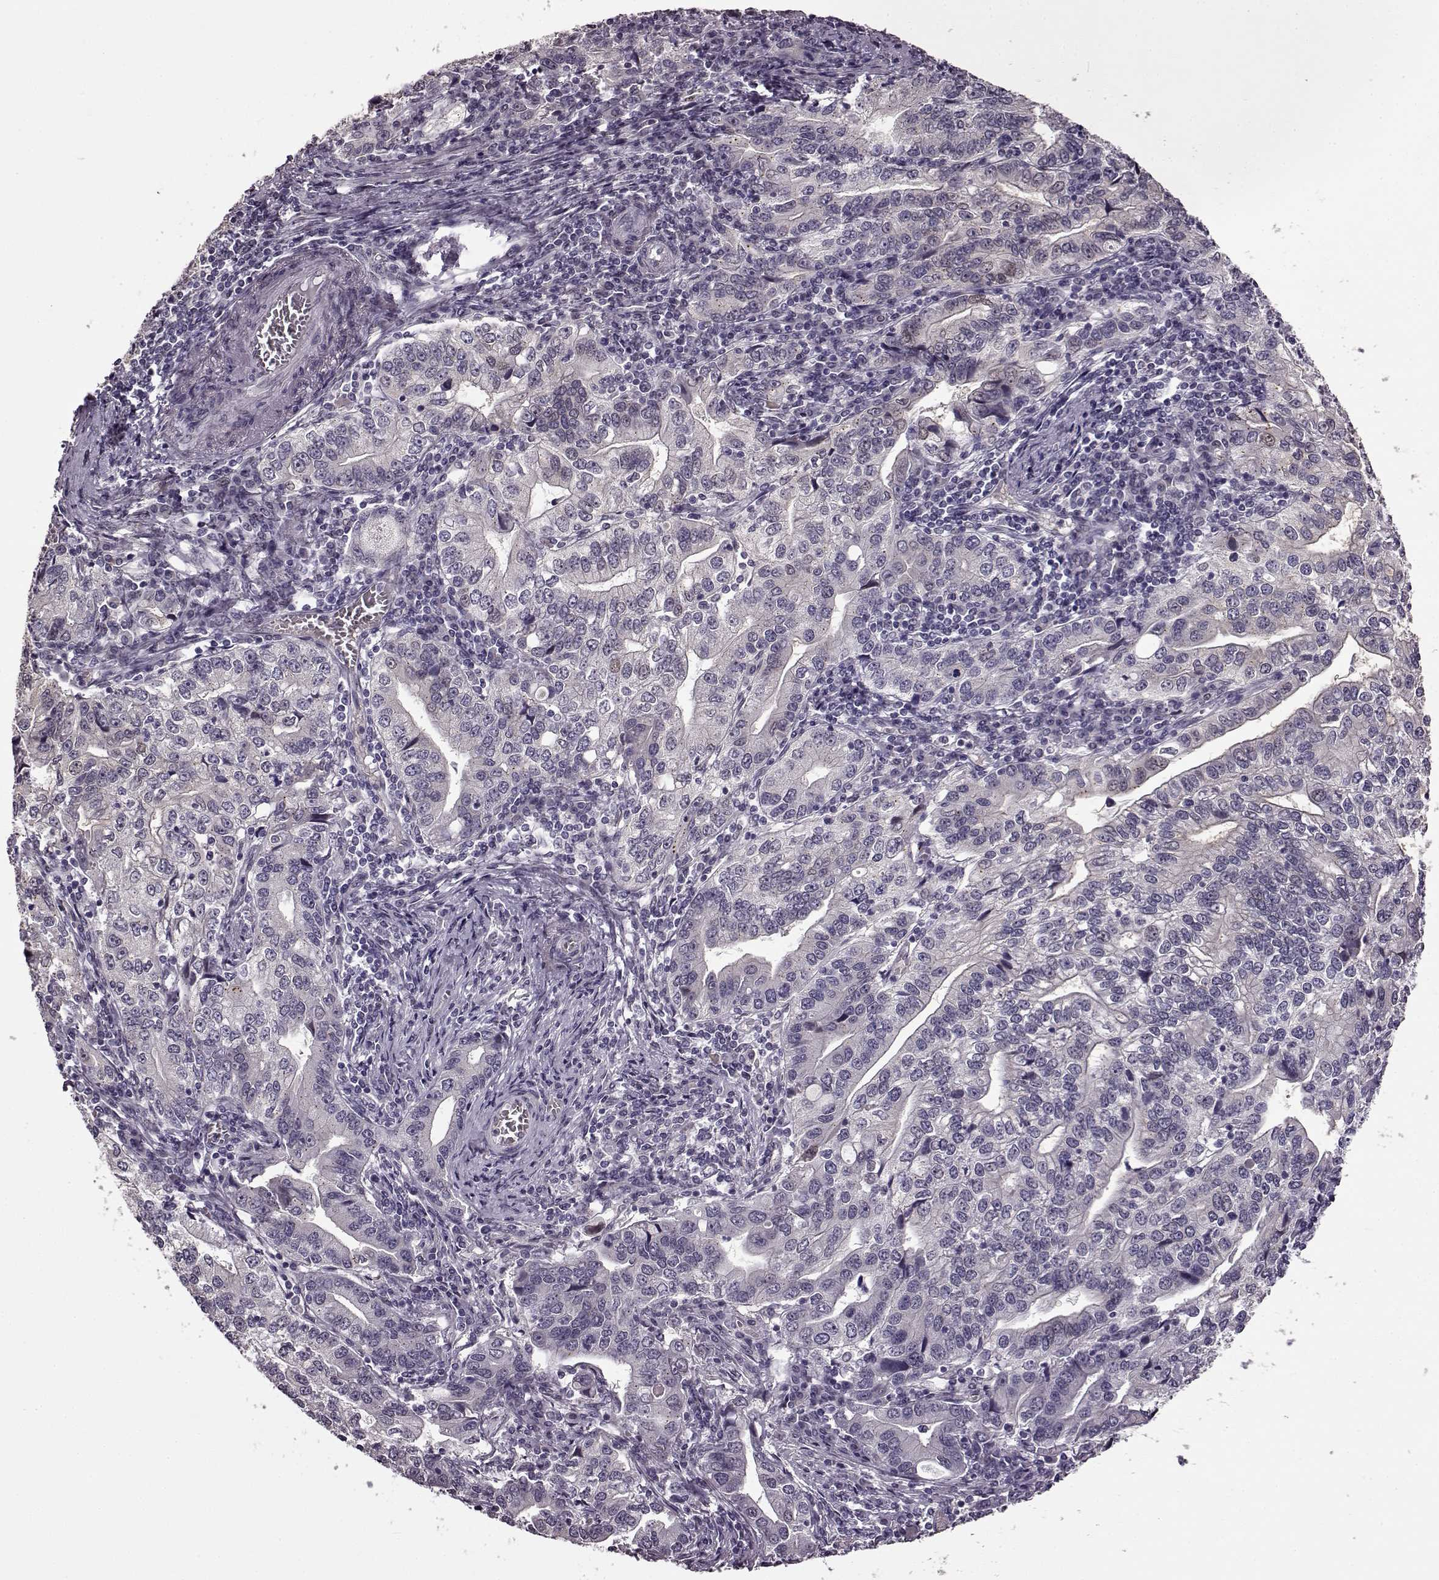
{"staining": {"intensity": "negative", "quantity": "none", "location": "none"}, "tissue": "stomach cancer", "cell_type": "Tumor cells", "image_type": "cancer", "snomed": [{"axis": "morphology", "description": "Adenocarcinoma, NOS"}, {"axis": "topography", "description": "Stomach, lower"}], "caption": "High magnification brightfield microscopy of stomach cancer stained with DAB (3,3'-diaminobenzidine) (brown) and counterstained with hematoxylin (blue): tumor cells show no significant expression. Nuclei are stained in blue.", "gene": "STX1B", "patient": {"sex": "female", "age": 72}}